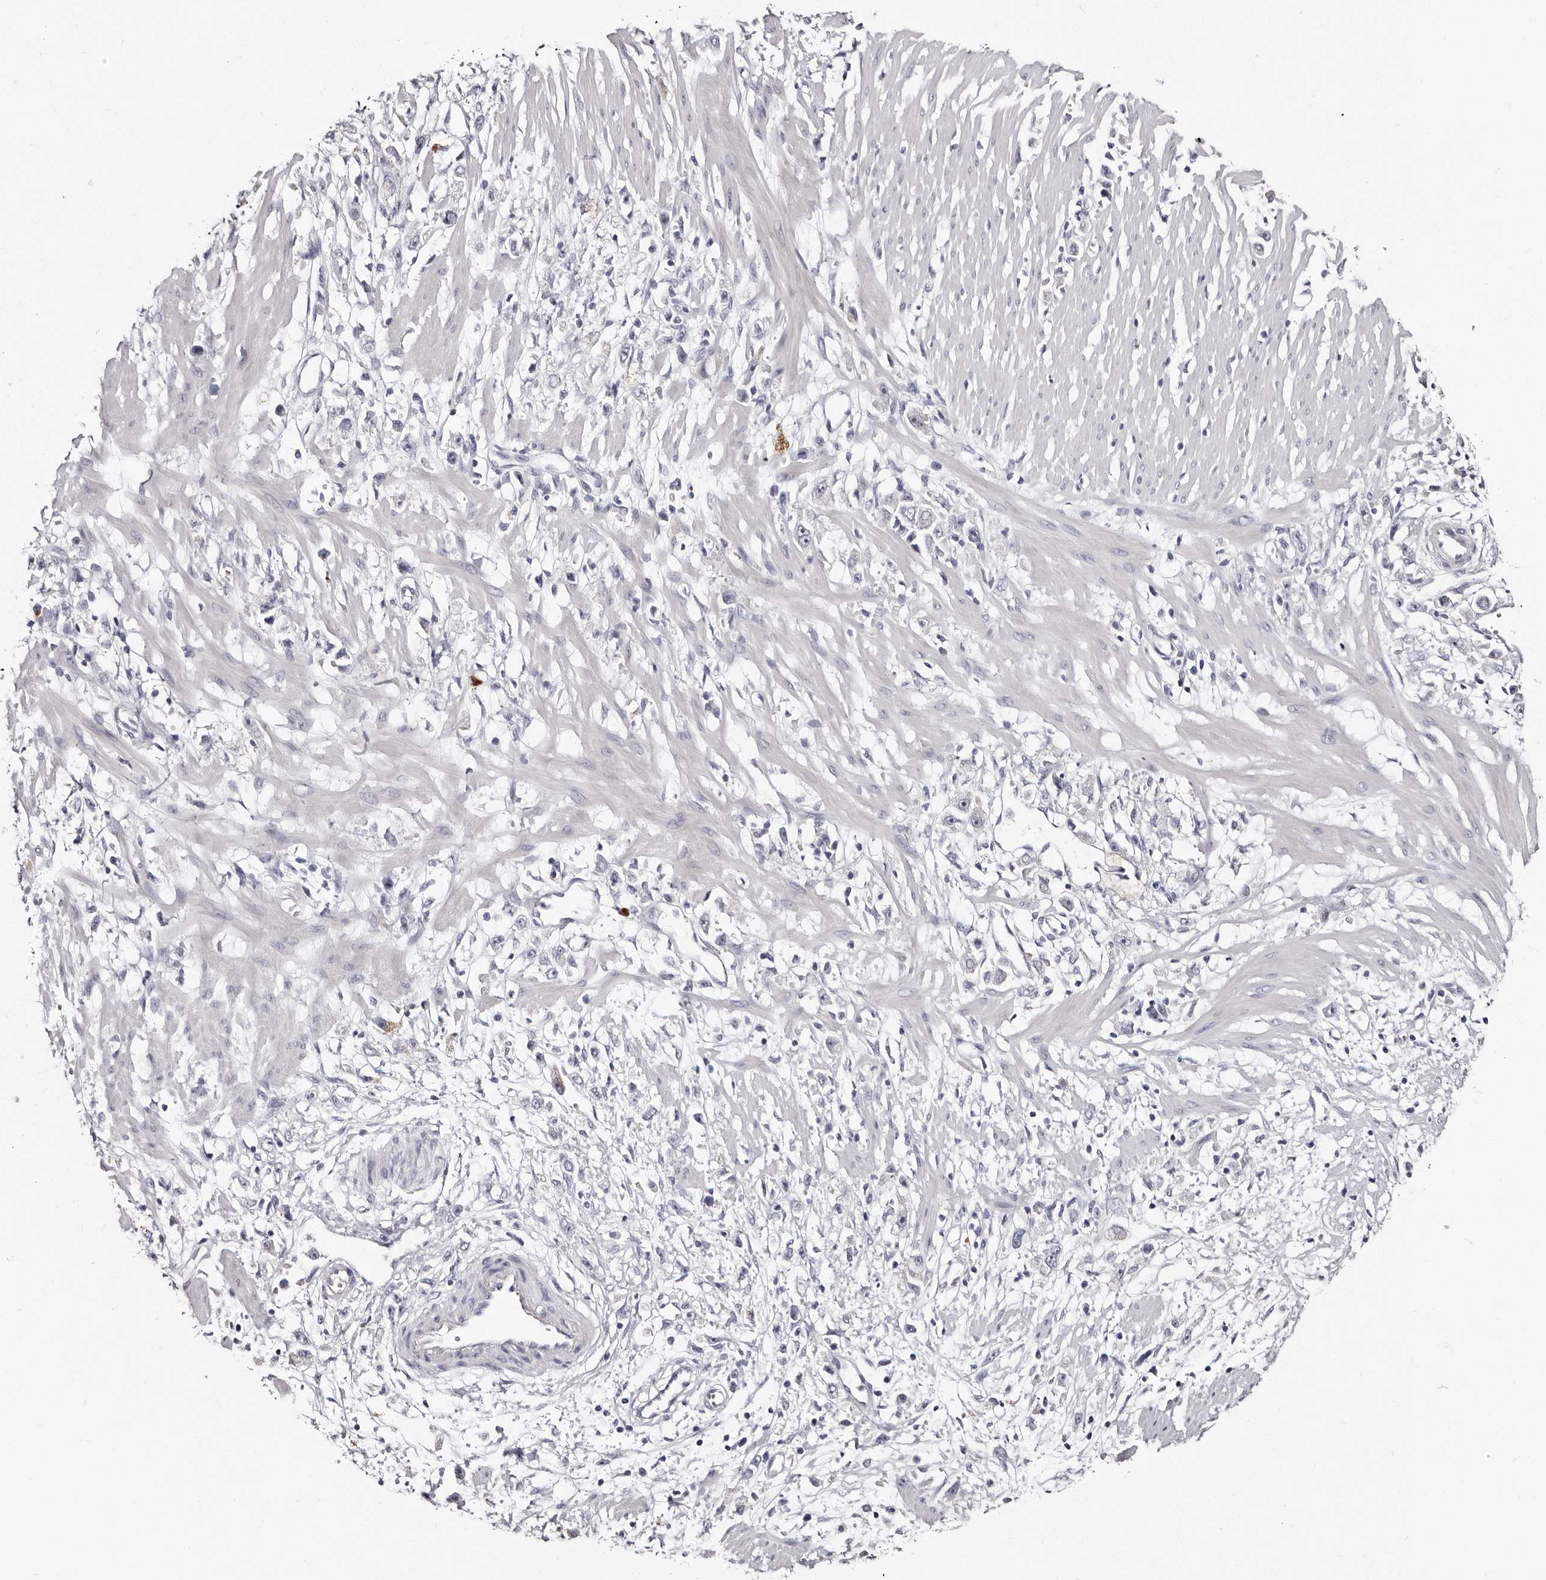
{"staining": {"intensity": "negative", "quantity": "none", "location": "none"}, "tissue": "stomach cancer", "cell_type": "Tumor cells", "image_type": "cancer", "snomed": [{"axis": "morphology", "description": "Adenocarcinoma, NOS"}, {"axis": "topography", "description": "Stomach"}], "caption": "Immunohistochemical staining of human stomach adenocarcinoma demonstrates no significant positivity in tumor cells.", "gene": "TBC1D22B", "patient": {"sex": "female", "age": 59}}